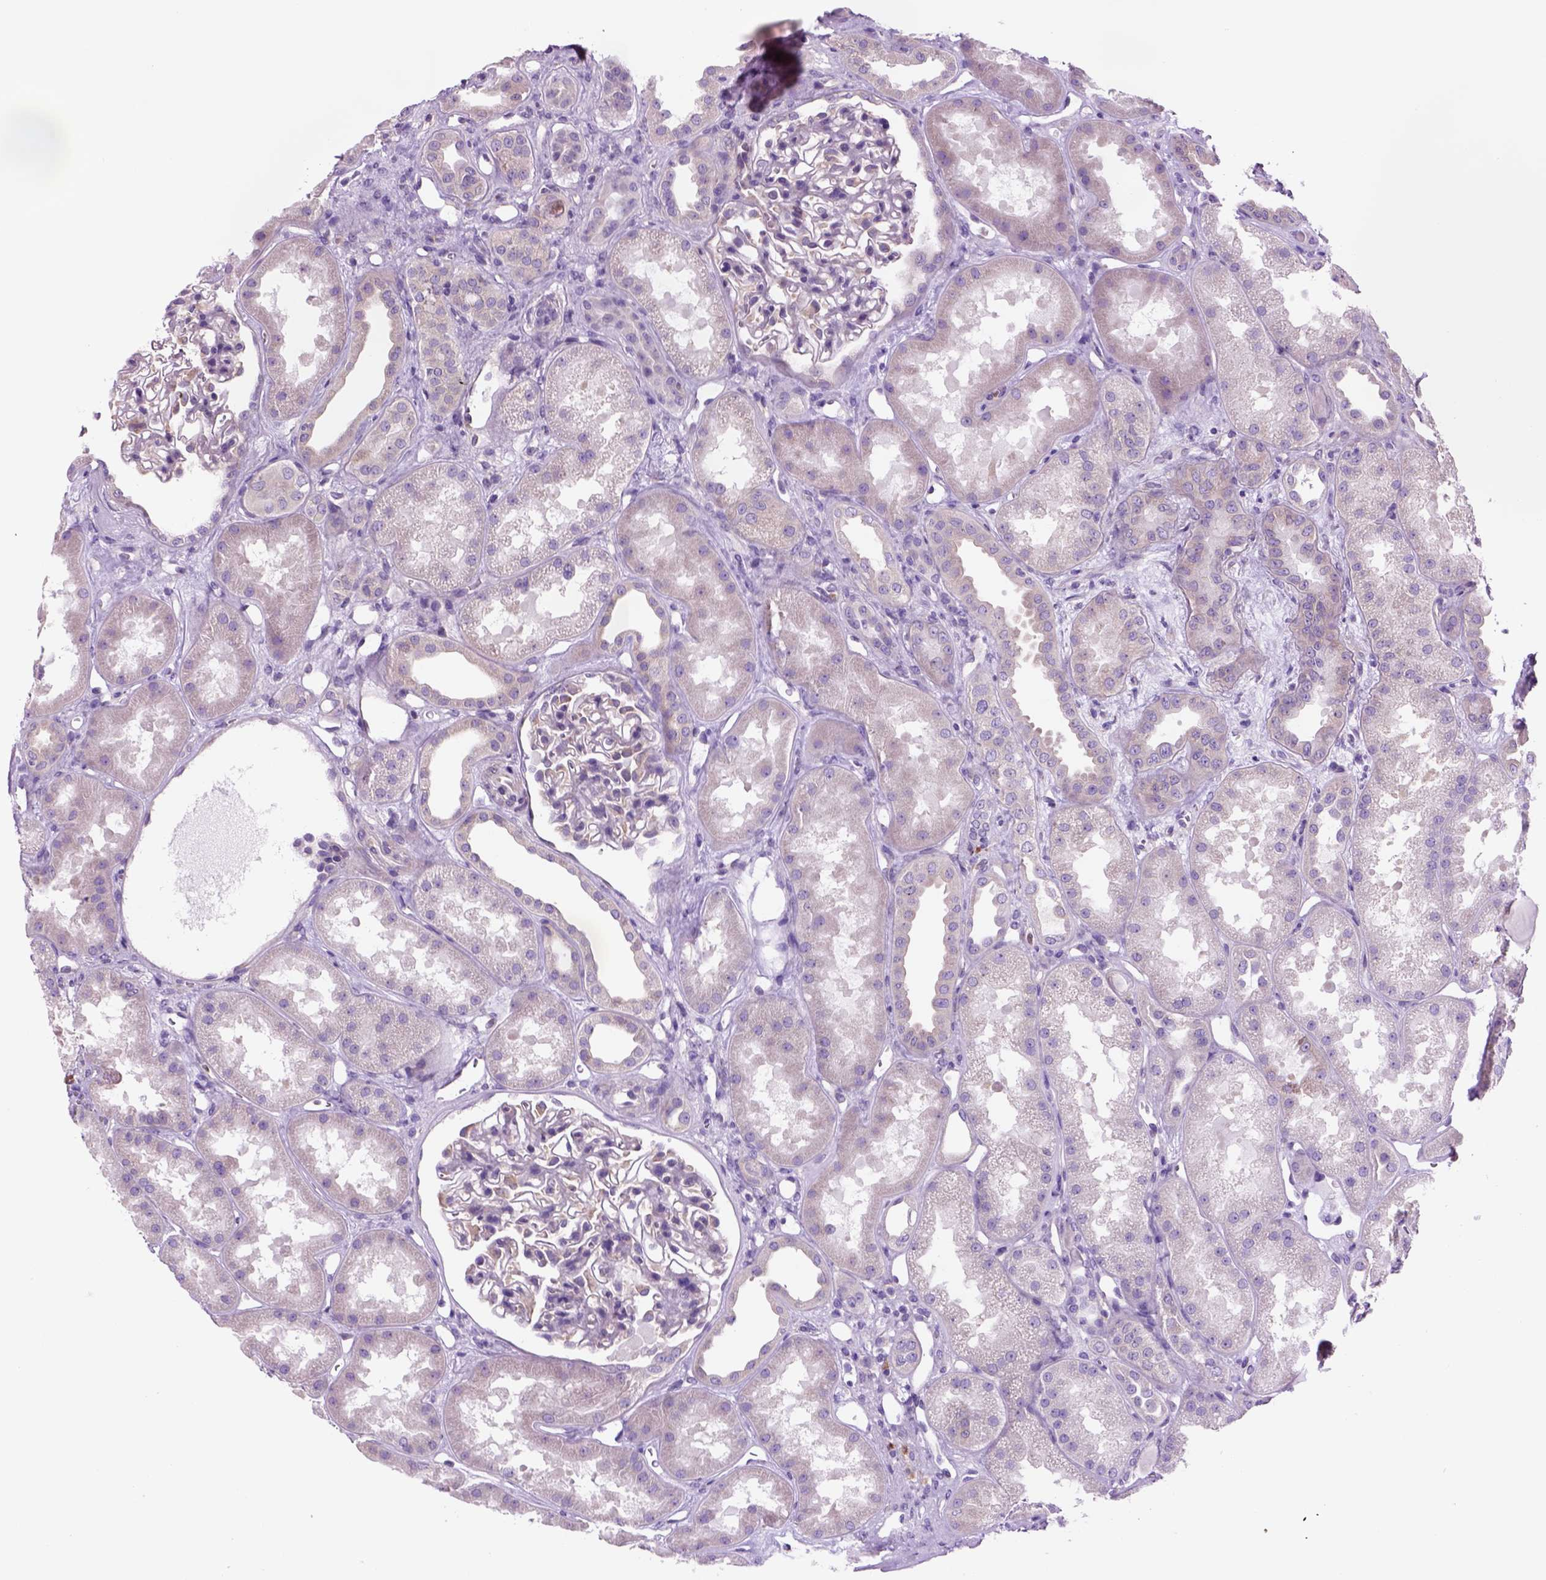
{"staining": {"intensity": "negative", "quantity": "none", "location": "none"}, "tissue": "kidney", "cell_type": "Cells in glomeruli", "image_type": "normal", "snomed": [{"axis": "morphology", "description": "Normal tissue, NOS"}, {"axis": "topography", "description": "Kidney"}], "caption": "A micrograph of kidney stained for a protein reveals no brown staining in cells in glomeruli. The staining is performed using DAB brown chromogen with nuclei counter-stained in using hematoxylin.", "gene": "PIAS3", "patient": {"sex": "male", "age": 61}}